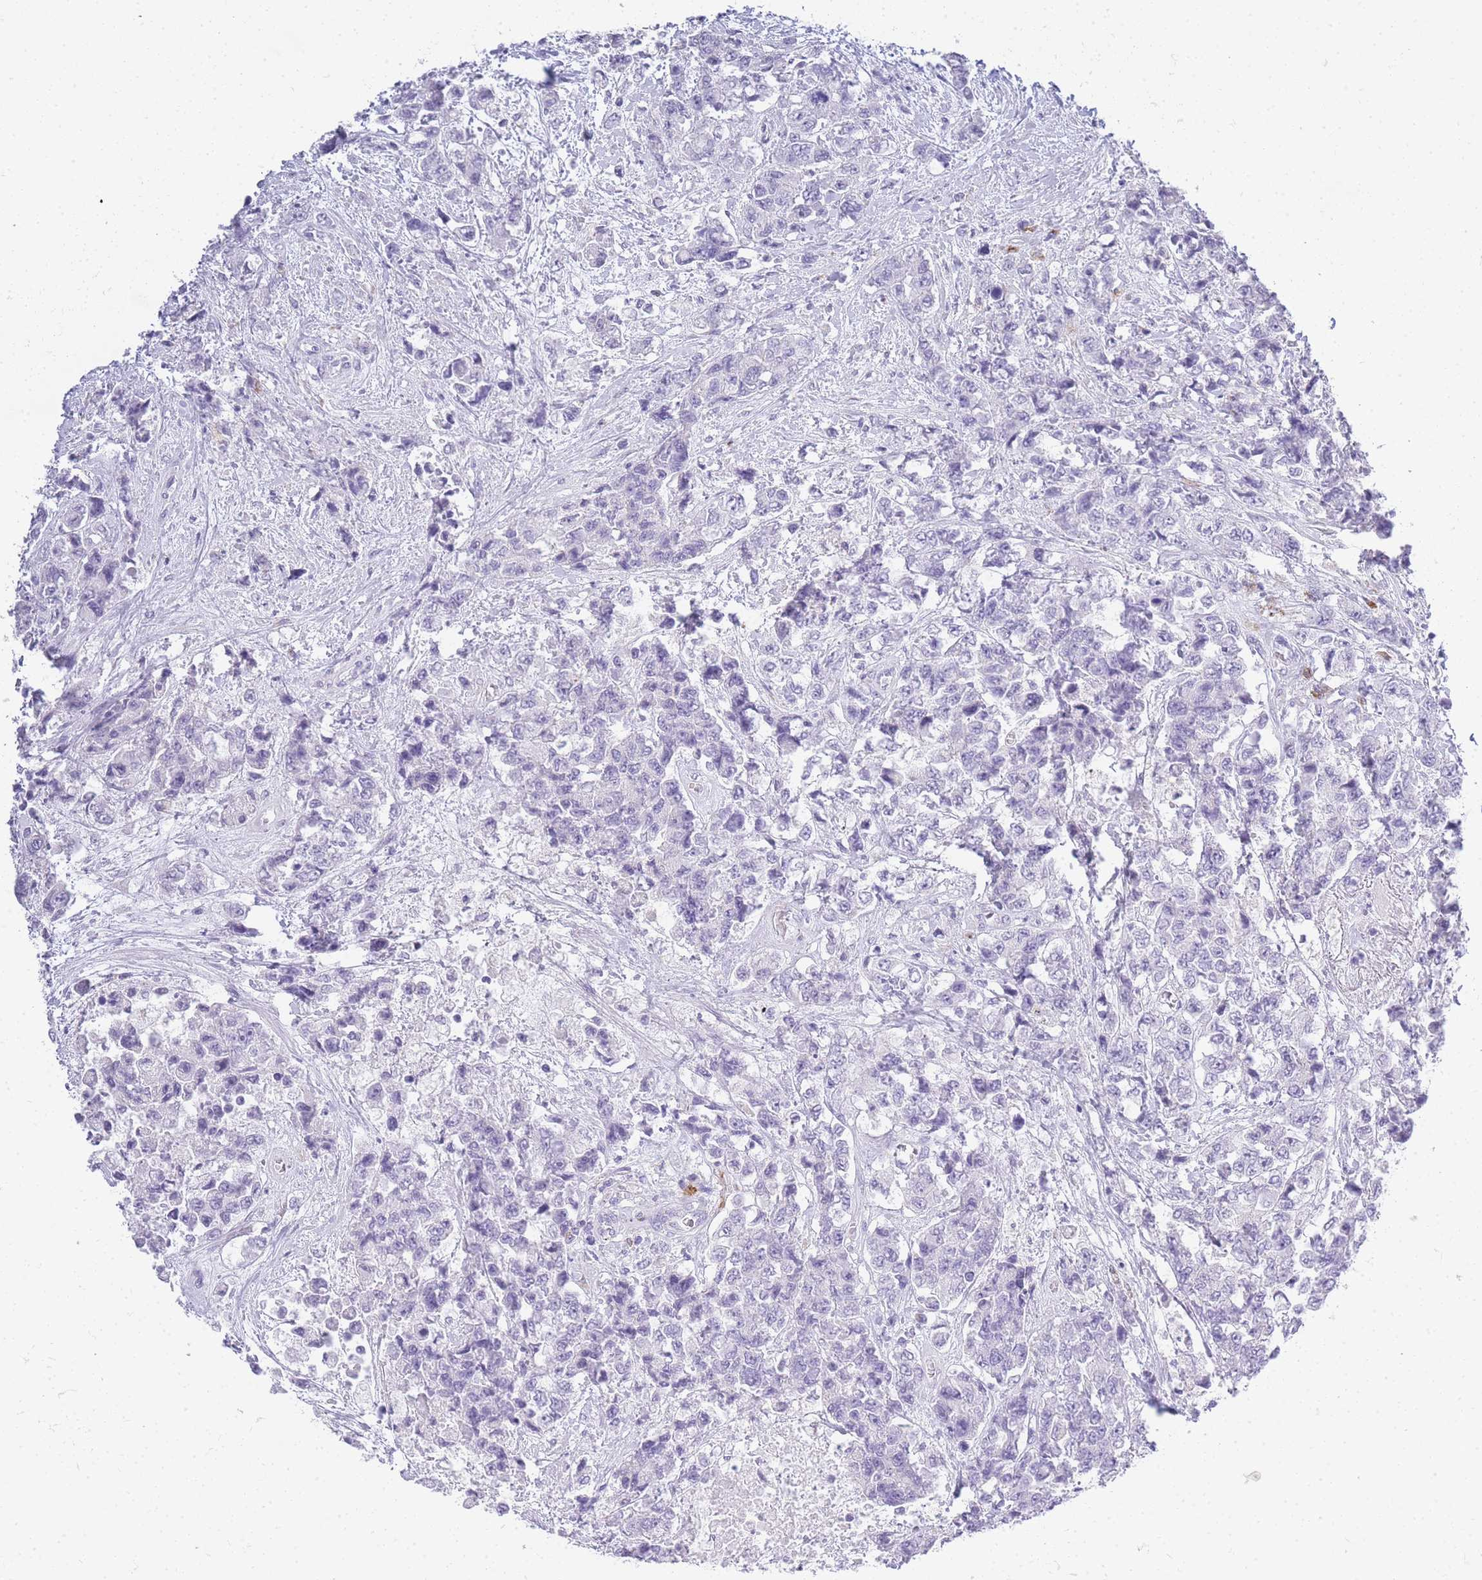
{"staining": {"intensity": "negative", "quantity": "none", "location": "none"}, "tissue": "urothelial cancer", "cell_type": "Tumor cells", "image_type": "cancer", "snomed": [{"axis": "morphology", "description": "Urothelial carcinoma, High grade"}, {"axis": "topography", "description": "Urinary bladder"}], "caption": "Protein analysis of urothelial cancer reveals no significant positivity in tumor cells.", "gene": "RHO", "patient": {"sex": "female", "age": 78}}